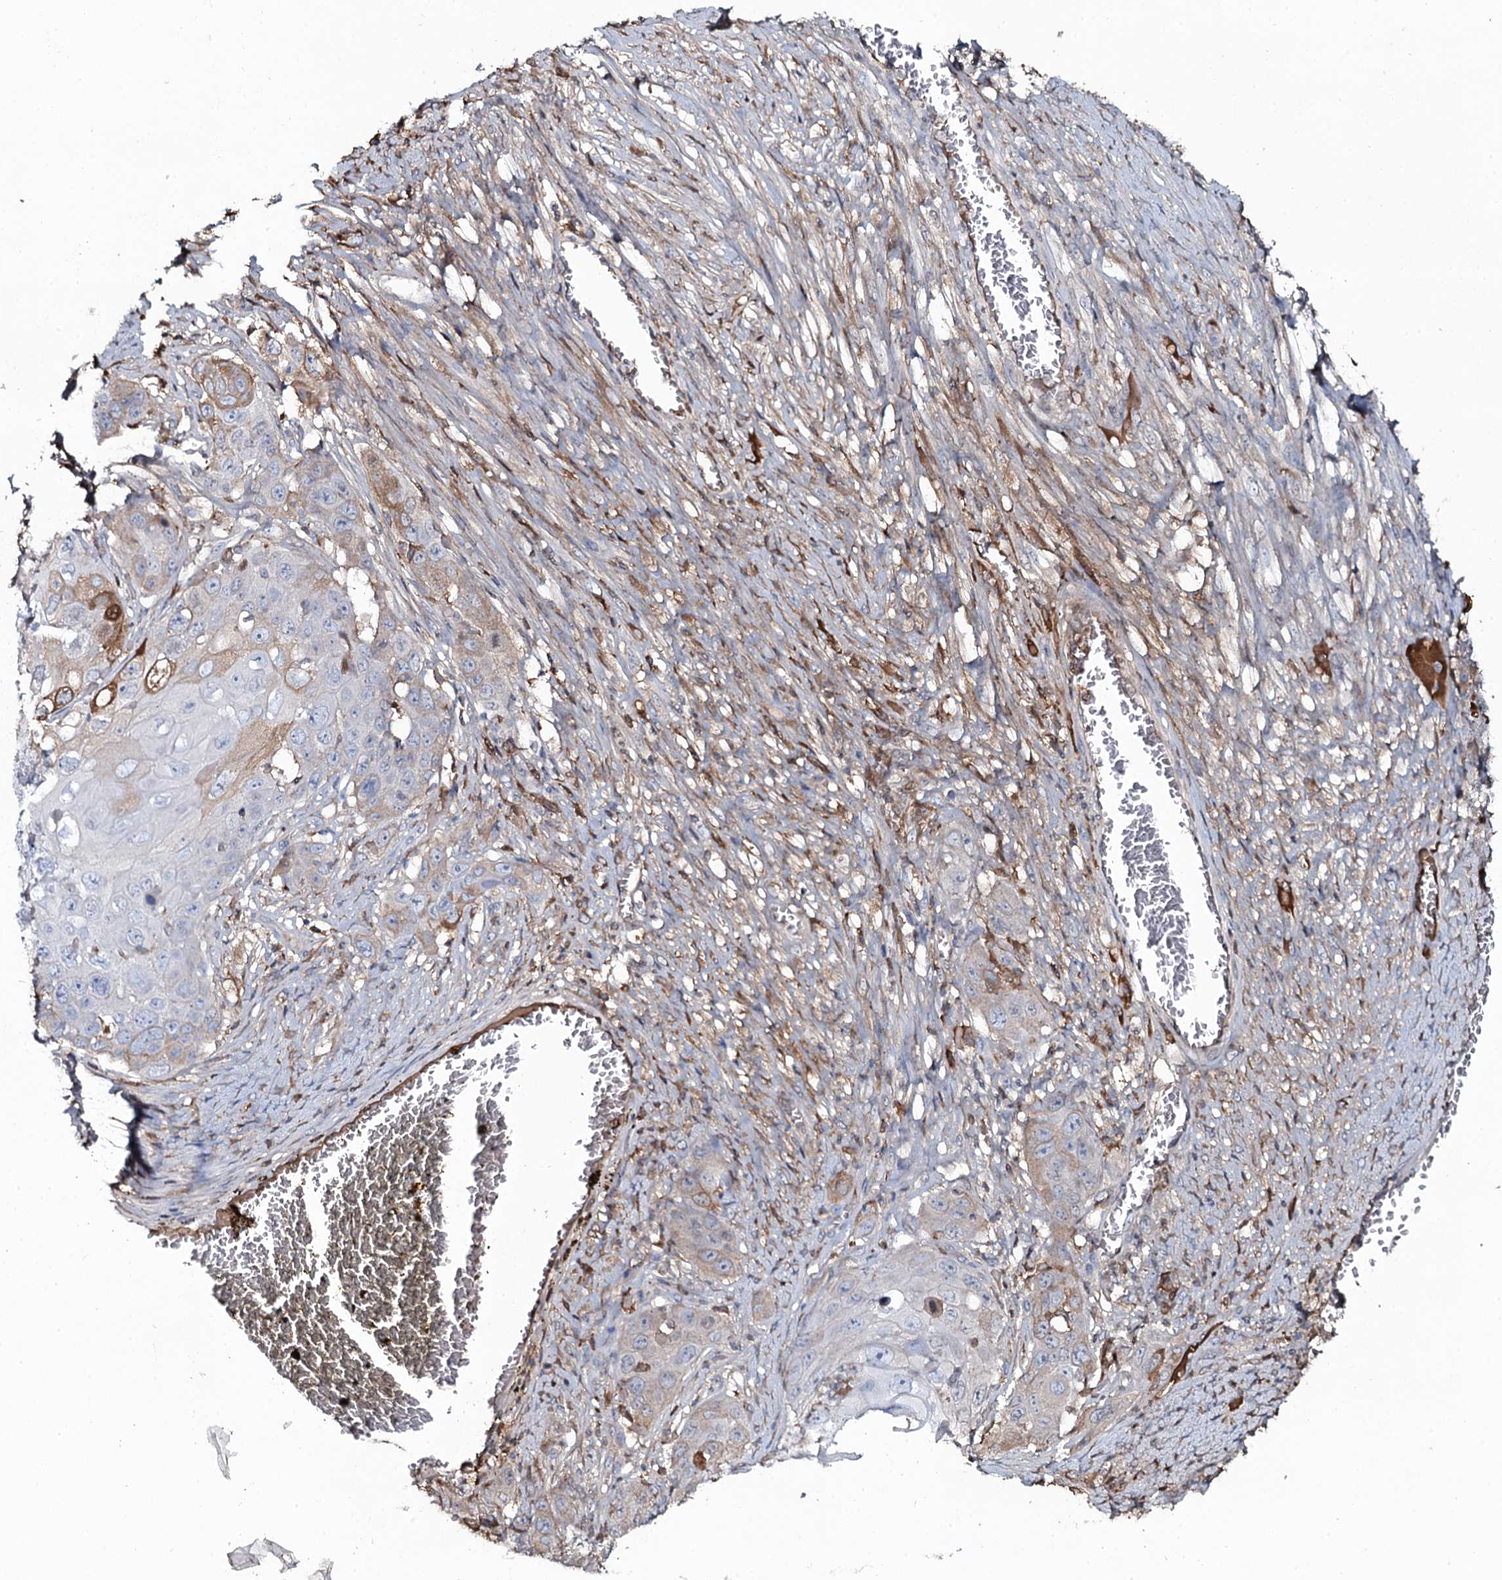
{"staining": {"intensity": "moderate", "quantity": "<25%", "location": "cytoplasmic/membranous"}, "tissue": "skin cancer", "cell_type": "Tumor cells", "image_type": "cancer", "snomed": [{"axis": "morphology", "description": "Squamous cell carcinoma, NOS"}, {"axis": "topography", "description": "Skin"}], "caption": "Immunohistochemical staining of skin cancer shows low levels of moderate cytoplasmic/membranous protein staining in about <25% of tumor cells.", "gene": "EDN1", "patient": {"sex": "male", "age": 55}}